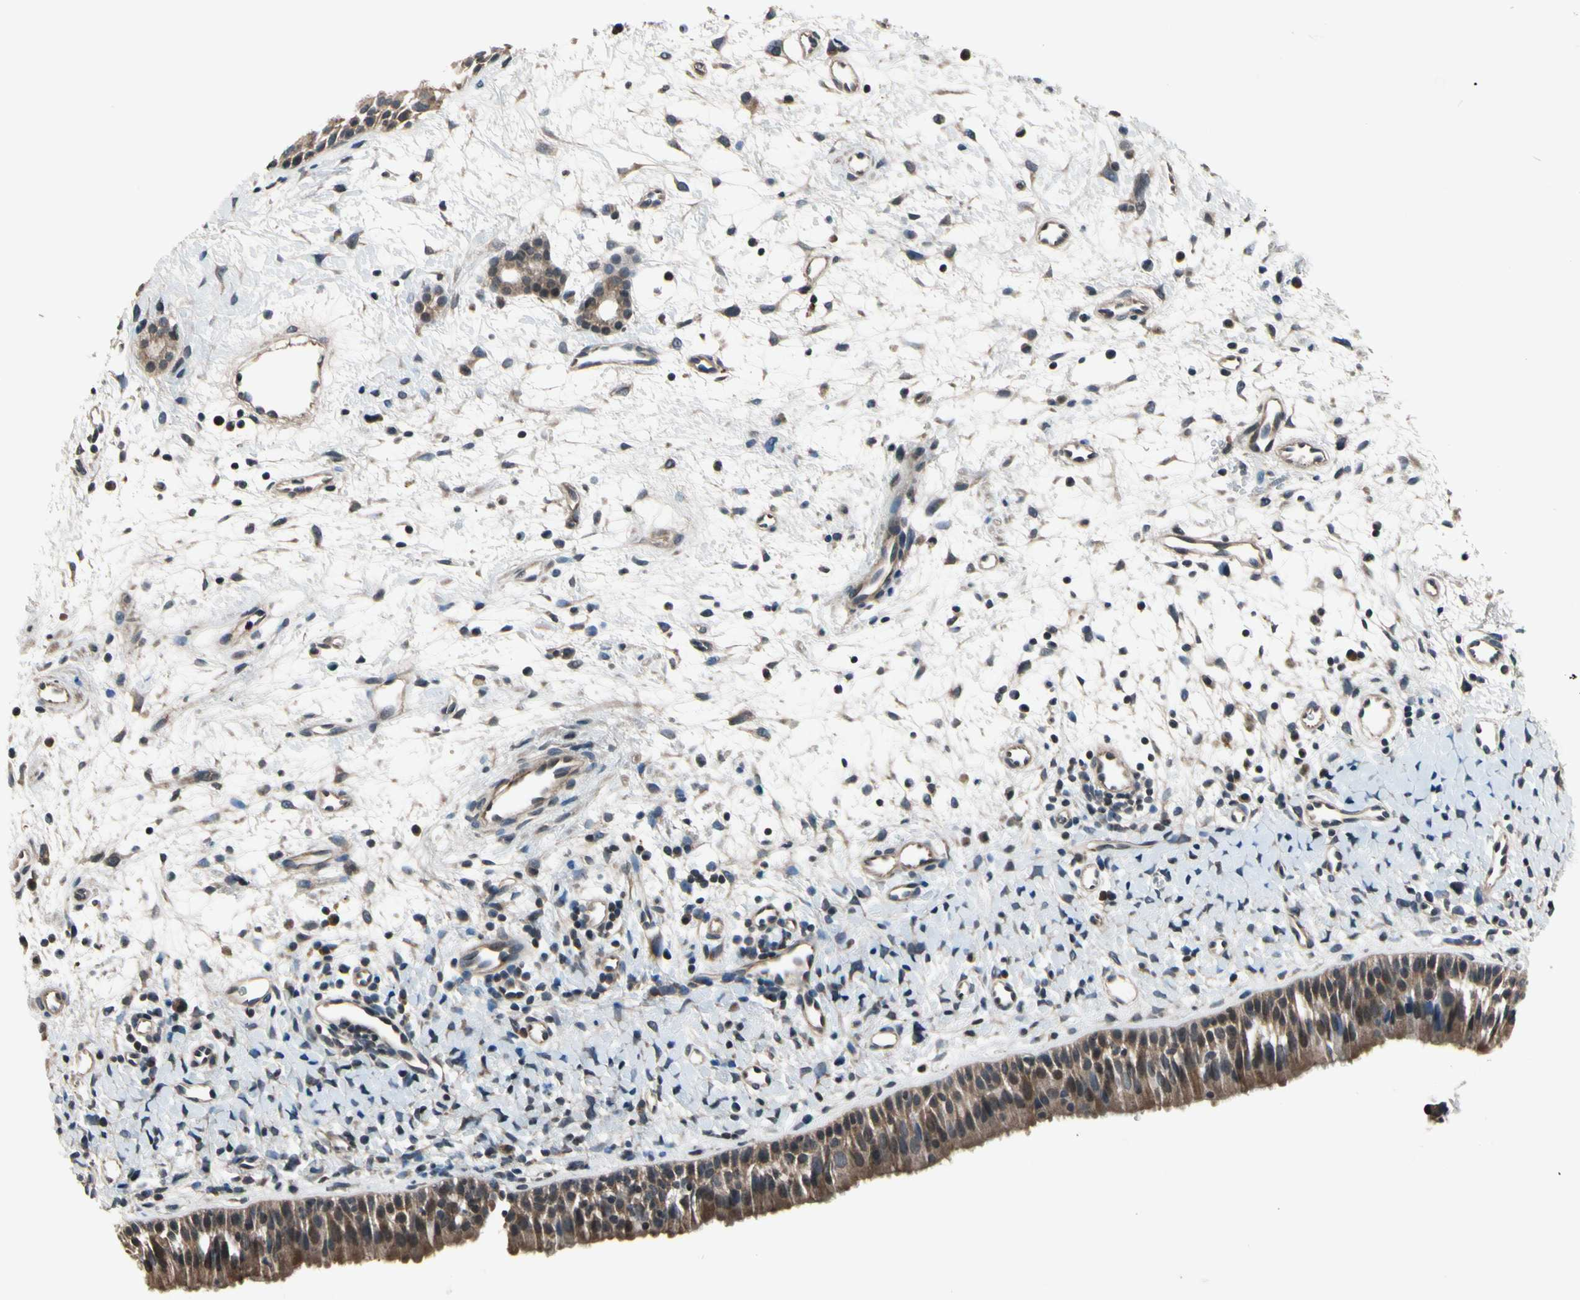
{"staining": {"intensity": "moderate", "quantity": ">75%", "location": "cytoplasmic/membranous"}, "tissue": "nasopharynx", "cell_type": "Respiratory epithelial cells", "image_type": "normal", "snomed": [{"axis": "morphology", "description": "Normal tissue, NOS"}, {"axis": "topography", "description": "Nasopharynx"}], "caption": "A medium amount of moderate cytoplasmic/membranous expression is present in about >75% of respiratory epithelial cells in benign nasopharynx.", "gene": "MBTPS2", "patient": {"sex": "male", "age": 22}}